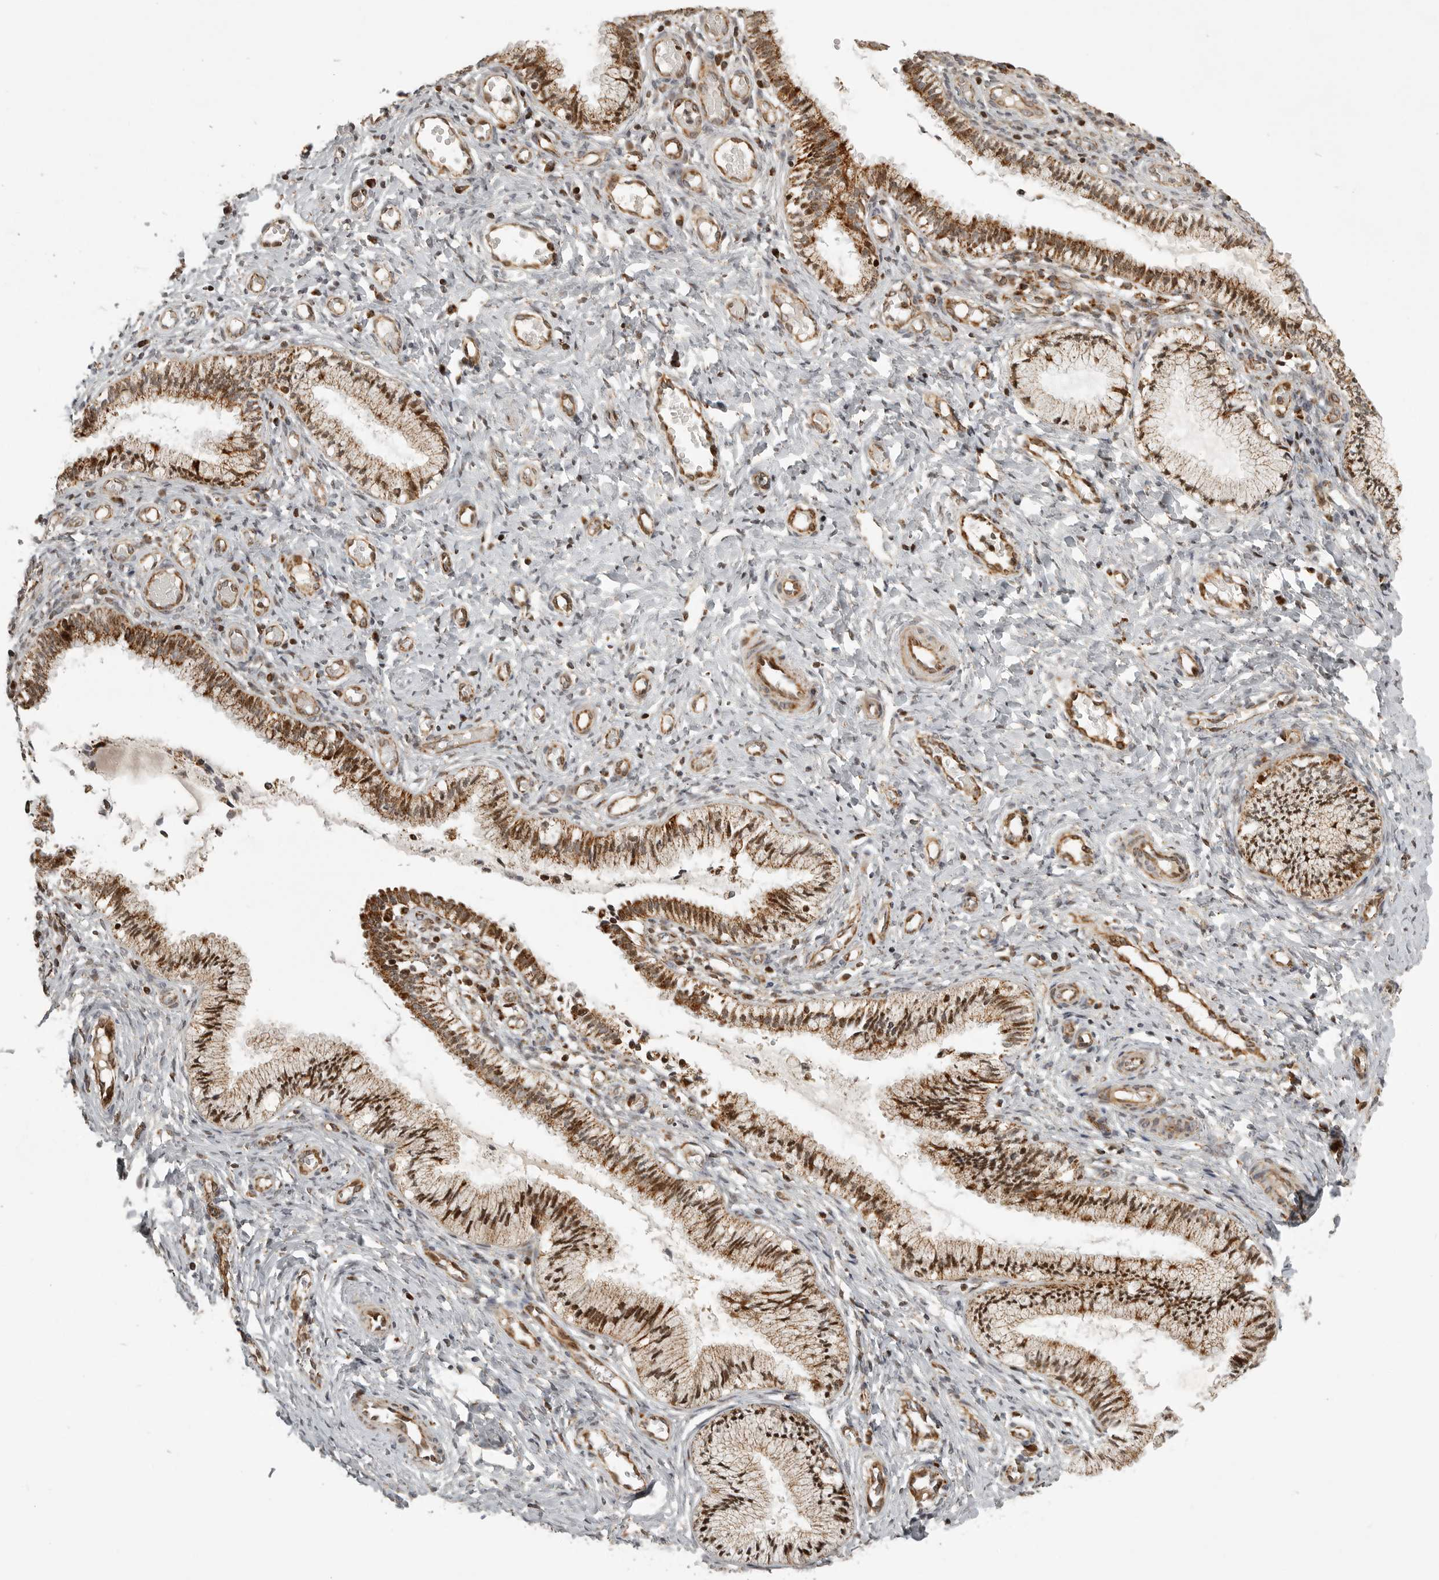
{"staining": {"intensity": "moderate", "quantity": ">75%", "location": "cytoplasmic/membranous"}, "tissue": "cervix", "cell_type": "Glandular cells", "image_type": "normal", "snomed": [{"axis": "morphology", "description": "Normal tissue, NOS"}, {"axis": "topography", "description": "Cervix"}], "caption": "Normal cervix reveals moderate cytoplasmic/membranous staining in approximately >75% of glandular cells The staining was performed using DAB to visualize the protein expression in brown, while the nuclei were stained in blue with hematoxylin (Magnification: 20x)..", "gene": "NARS2", "patient": {"sex": "female", "age": 27}}